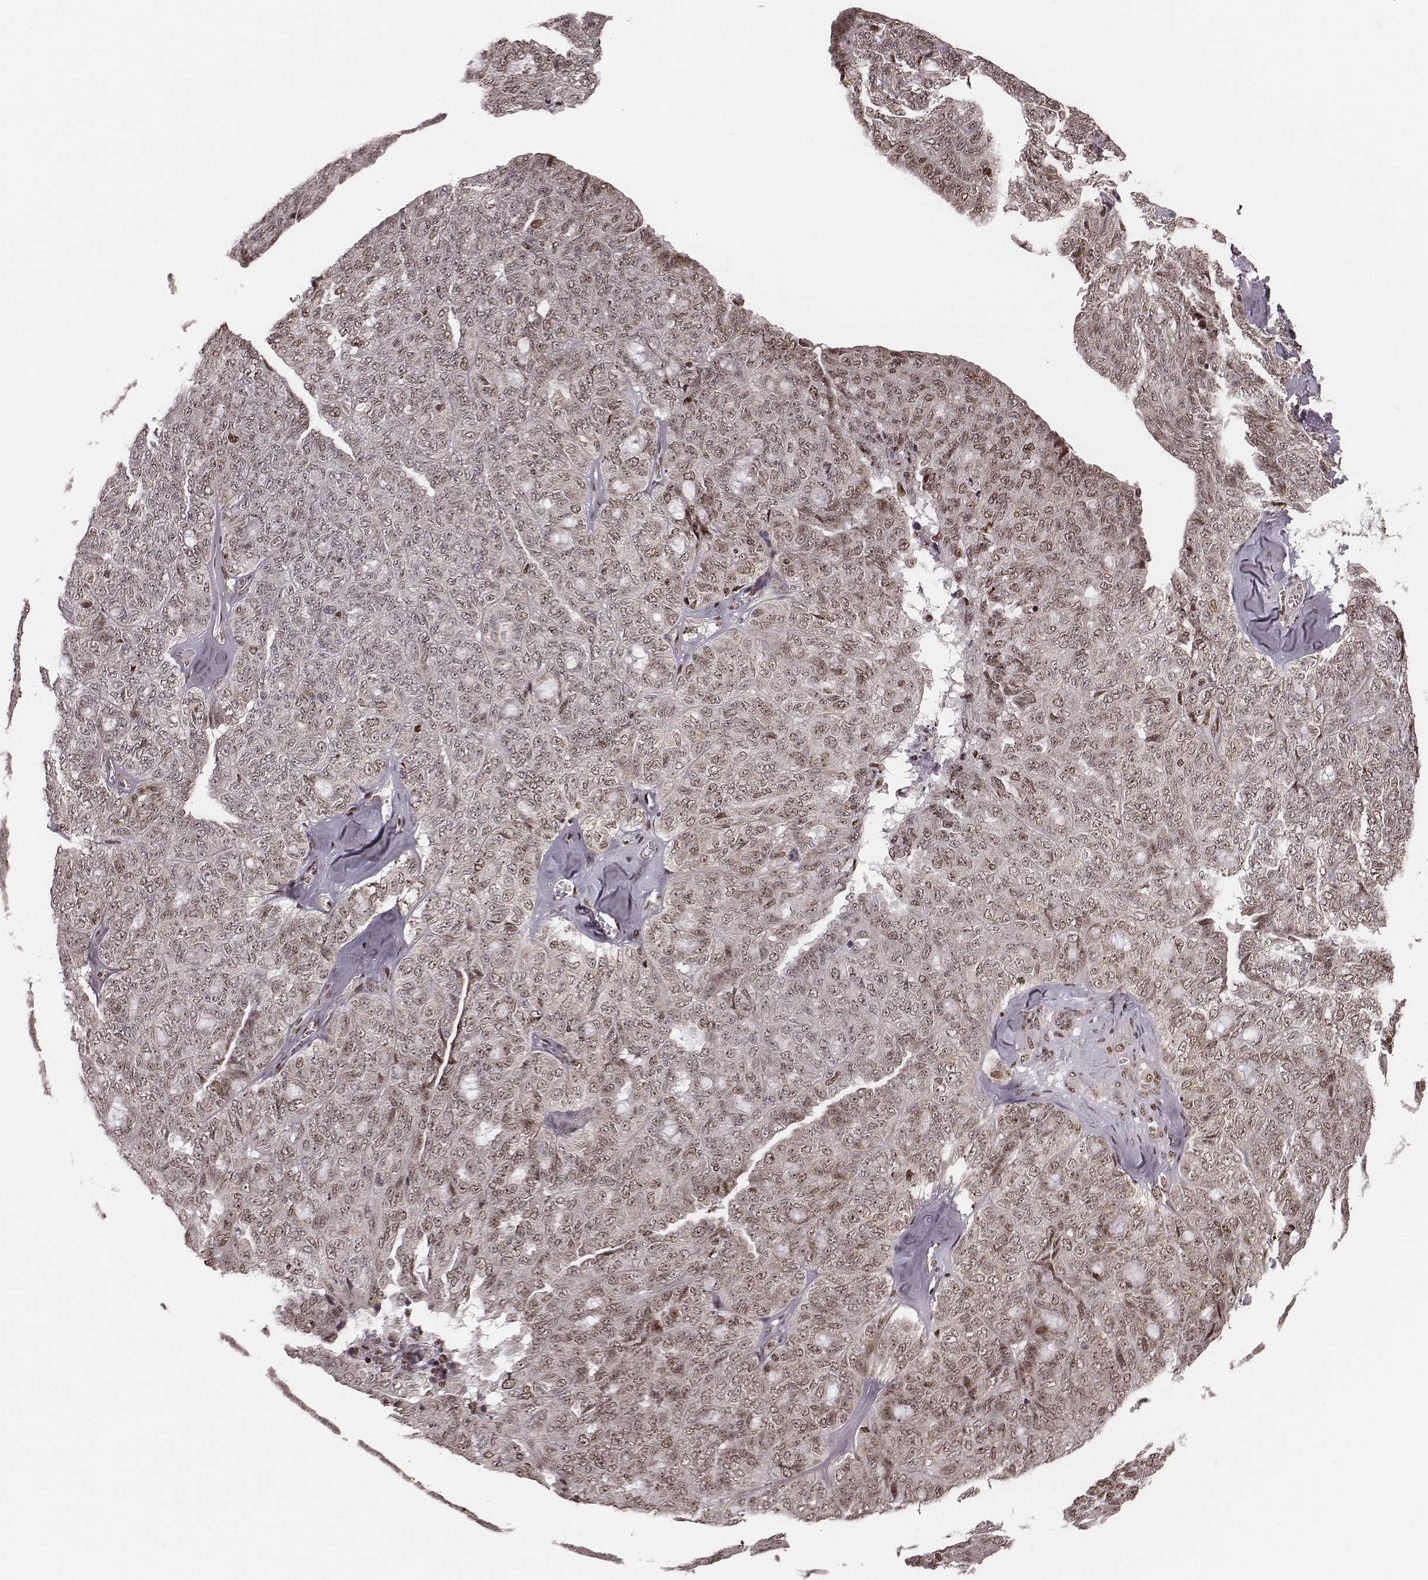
{"staining": {"intensity": "weak", "quantity": ">75%", "location": "nuclear"}, "tissue": "ovarian cancer", "cell_type": "Tumor cells", "image_type": "cancer", "snomed": [{"axis": "morphology", "description": "Cystadenocarcinoma, serous, NOS"}, {"axis": "topography", "description": "Ovary"}], "caption": "High-magnification brightfield microscopy of ovarian cancer stained with DAB (brown) and counterstained with hematoxylin (blue). tumor cells exhibit weak nuclear staining is seen in approximately>75% of cells. Nuclei are stained in blue.", "gene": "VRK3", "patient": {"sex": "female", "age": 71}}